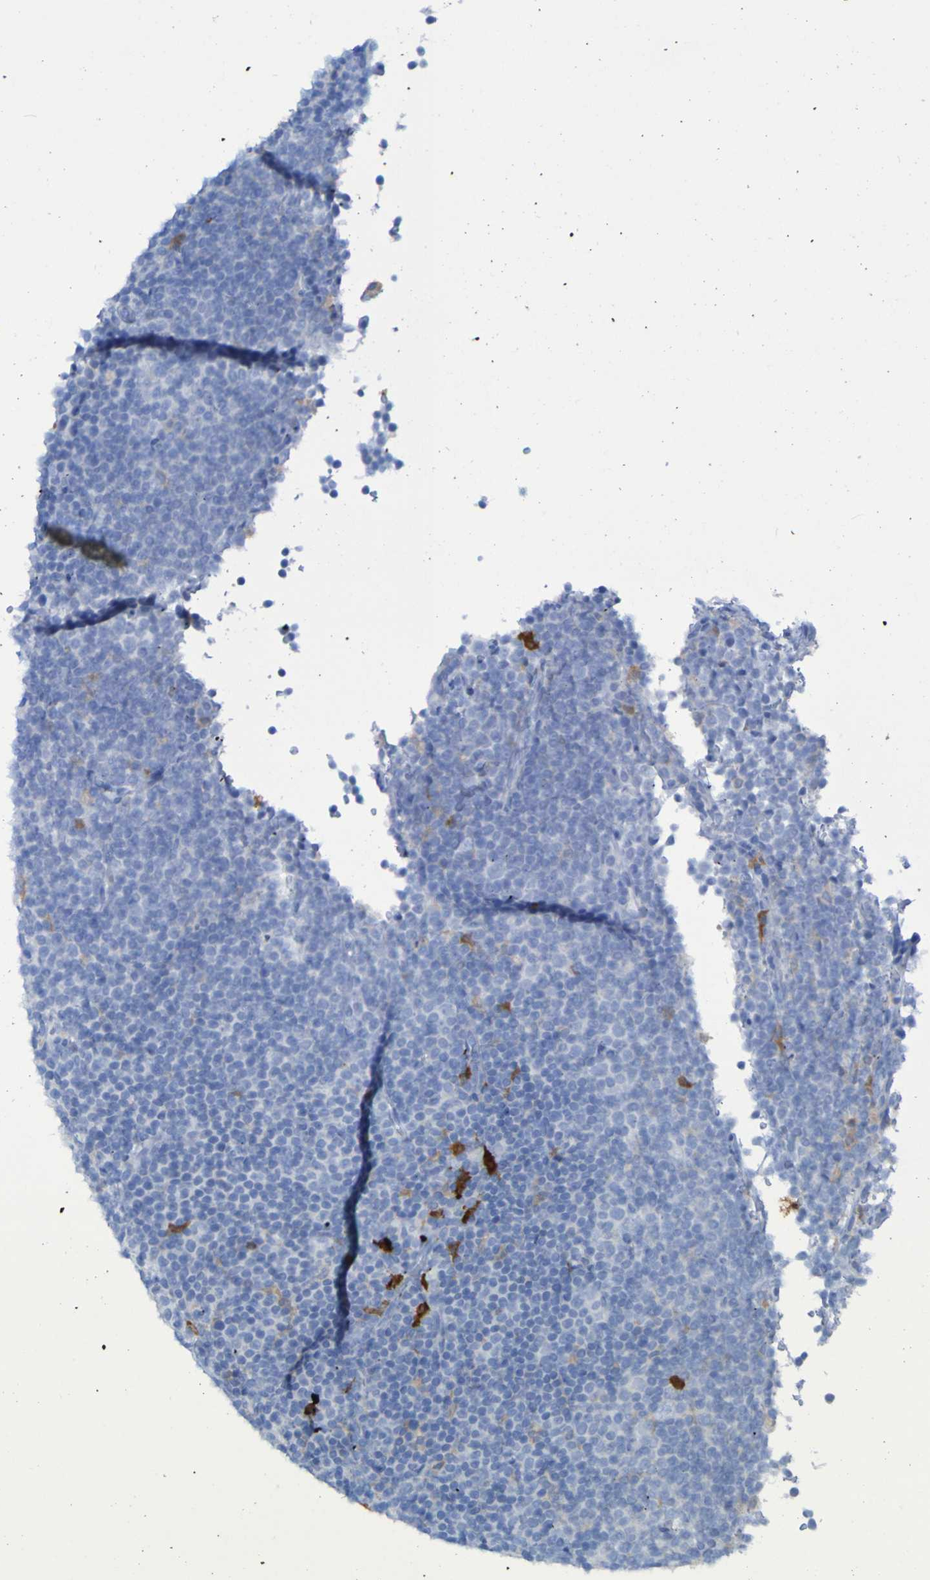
{"staining": {"intensity": "weak", "quantity": "<25%", "location": "cytoplasmic/membranous"}, "tissue": "lymphoma", "cell_type": "Tumor cells", "image_type": "cancer", "snomed": [{"axis": "morphology", "description": "Malignant lymphoma, non-Hodgkin's type, Low grade"}, {"axis": "topography", "description": "Lymph node"}], "caption": "The photomicrograph reveals no staining of tumor cells in lymphoma. Nuclei are stained in blue.", "gene": "MPPE1", "patient": {"sex": "female", "age": 67}}